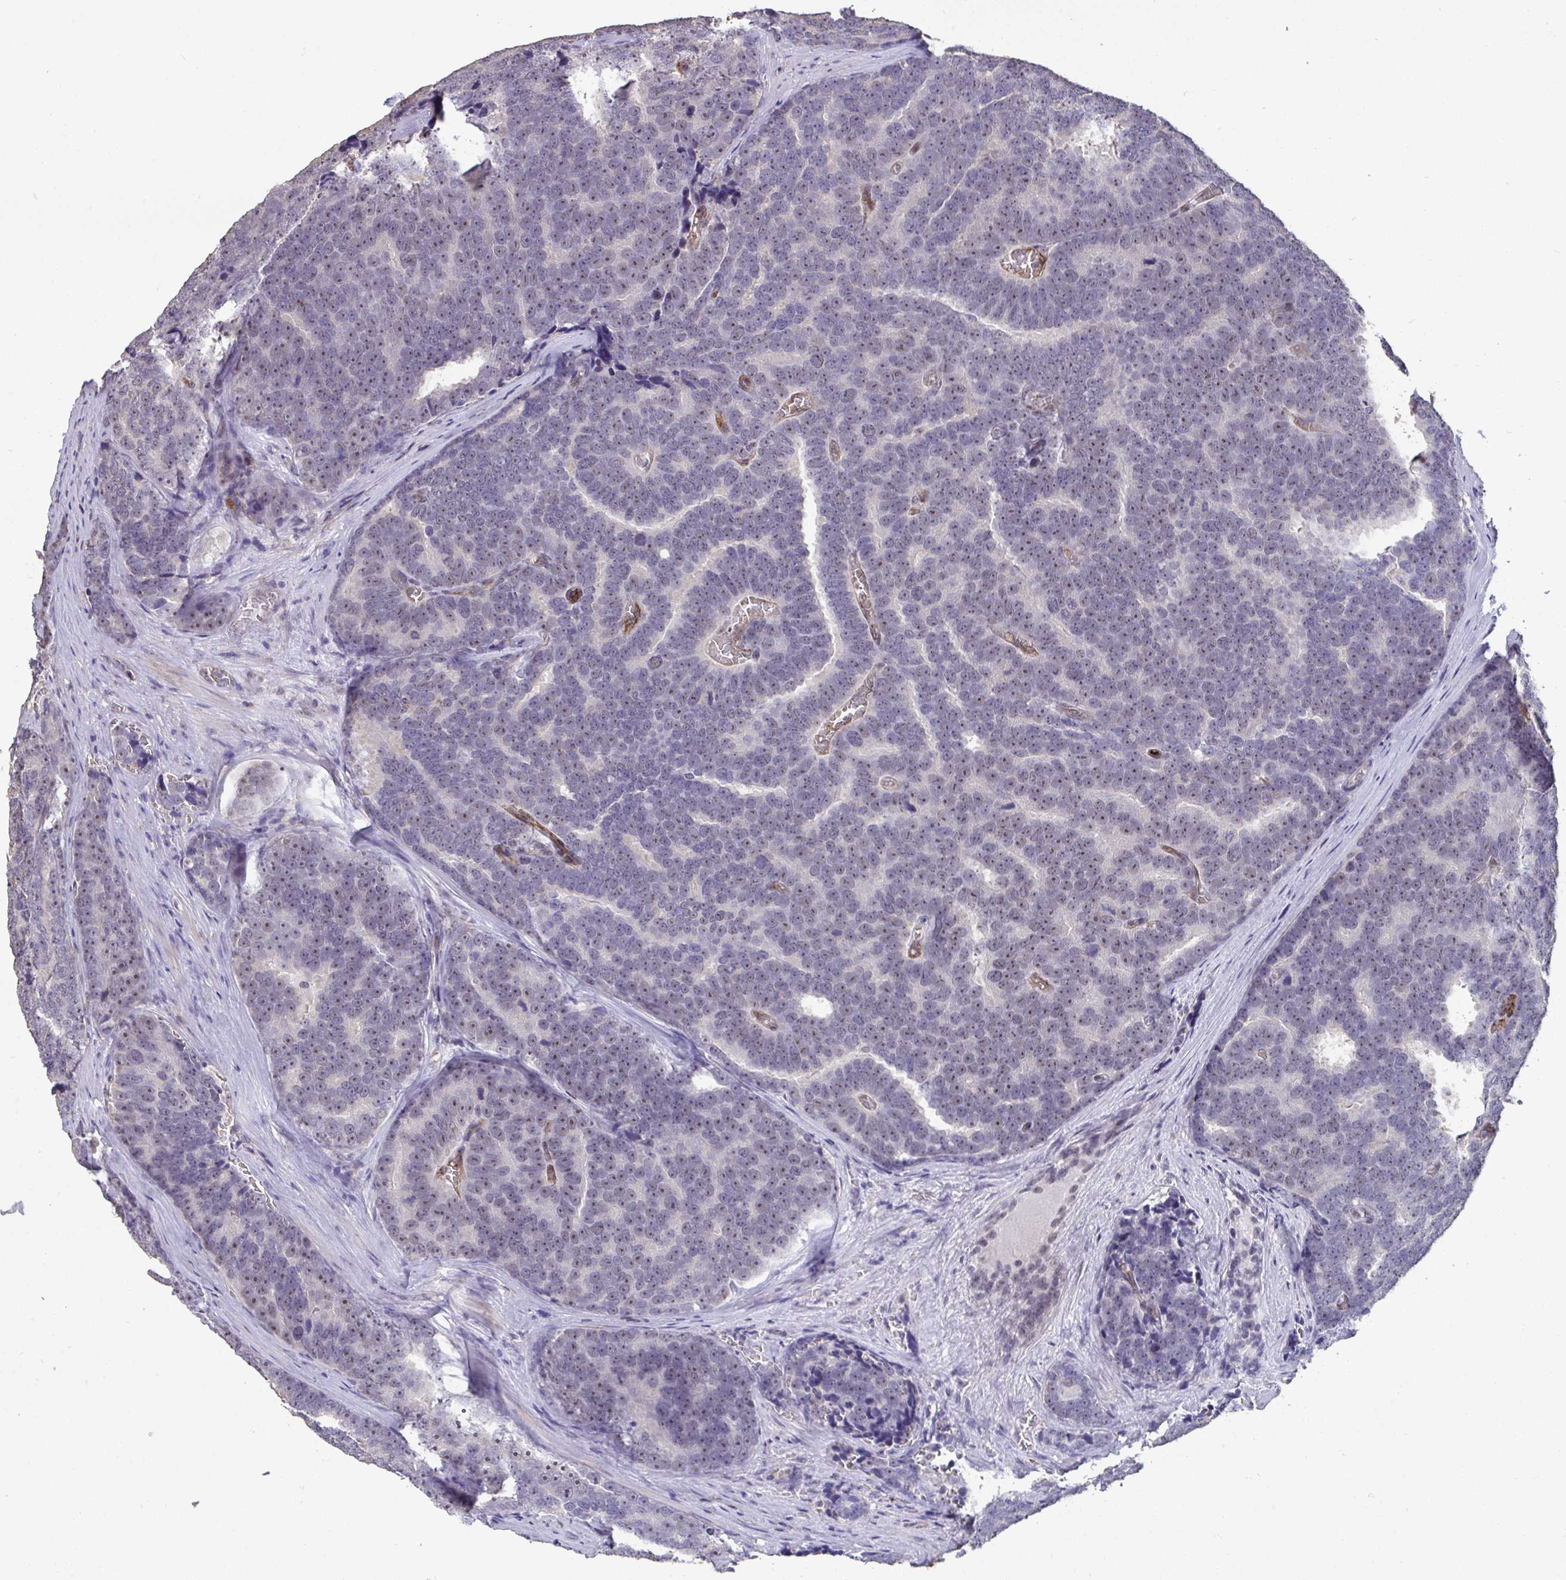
{"staining": {"intensity": "weak", "quantity": "25%-75%", "location": "nuclear"}, "tissue": "prostate cancer", "cell_type": "Tumor cells", "image_type": "cancer", "snomed": [{"axis": "morphology", "description": "Adenocarcinoma, Low grade"}, {"axis": "topography", "description": "Prostate"}], "caption": "Weak nuclear expression for a protein is identified in about 25%-75% of tumor cells of prostate cancer using IHC.", "gene": "SENP3", "patient": {"sex": "male", "age": 62}}